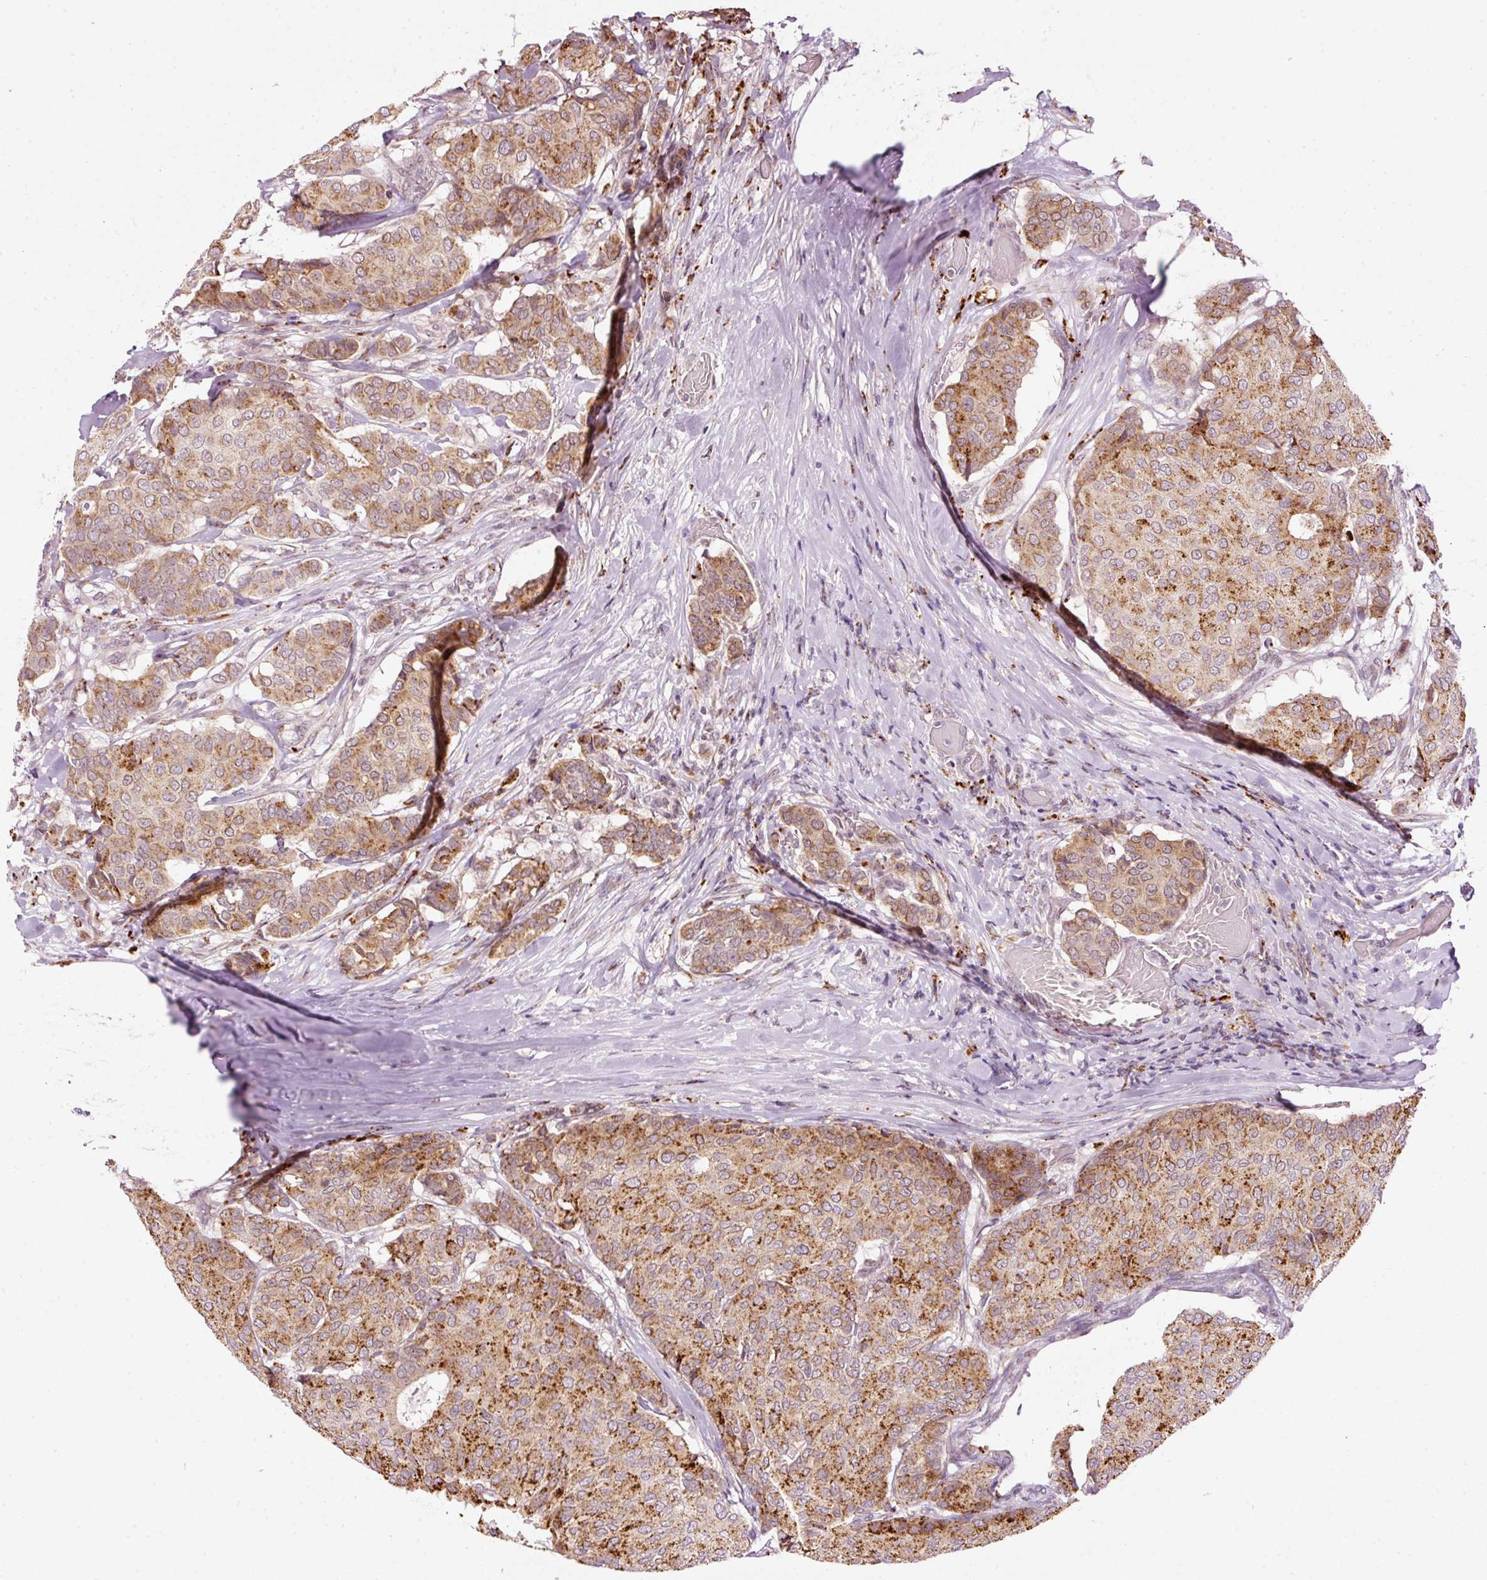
{"staining": {"intensity": "moderate", "quantity": ">75%", "location": "cytoplasmic/membranous"}, "tissue": "breast cancer", "cell_type": "Tumor cells", "image_type": "cancer", "snomed": [{"axis": "morphology", "description": "Duct carcinoma"}, {"axis": "topography", "description": "Breast"}], "caption": "Immunohistochemistry (IHC) of infiltrating ductal carcinoma (breast) reveals medium levels of moderate cytoplasmic/membranous staining in approximately >75% of tumor cells. Nuclei are stained in blue.", "gene": "ZNF639", "patient": {"sex": "female", "age": 75}}